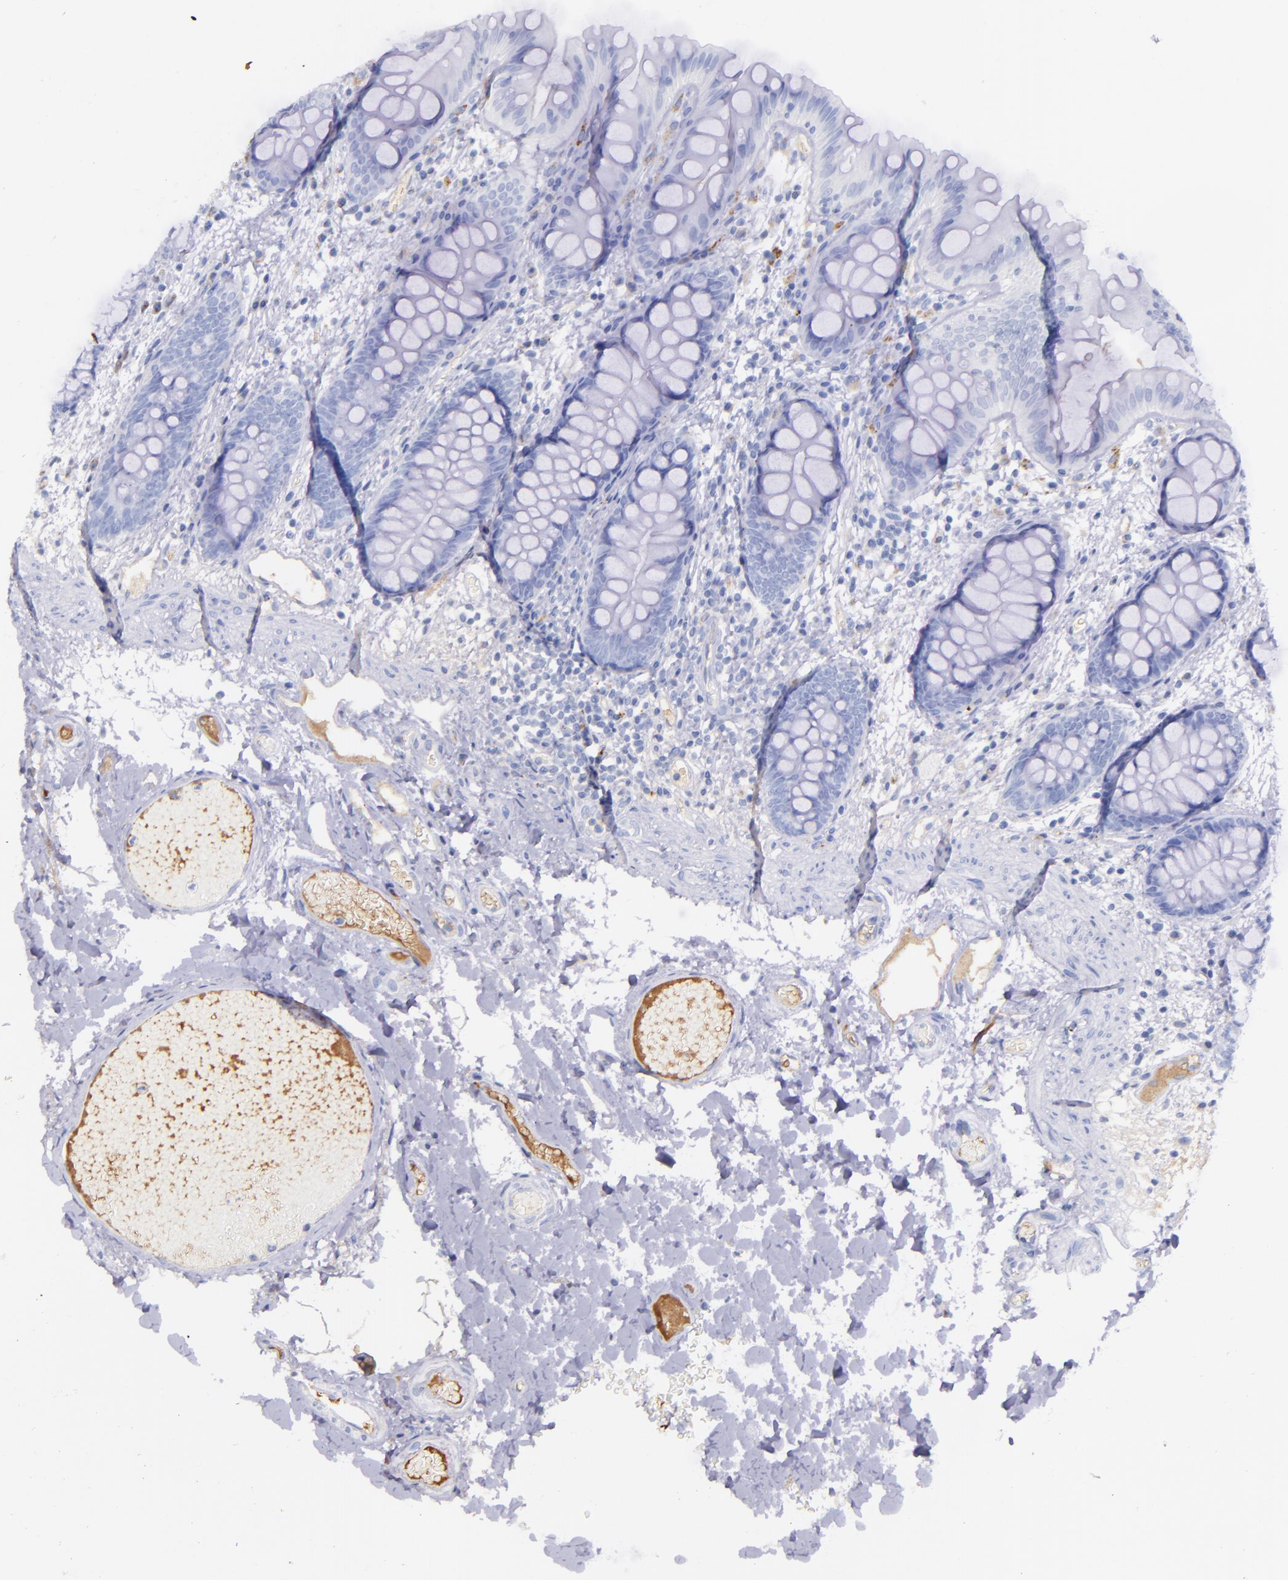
{"staining": {"intensity": "negative", "quantity": "none", "location": "none"}, "tissue": "colon", "cell_type": "Endothelial cells", "image_type": "normal", "snomed": [{"axis": "morphology", "description": "Normal tissue, NOS"}, {"axis": "topography", "description": "Smooth muscle"}, {"axis": "topography", "description": "Colon"}], "caption": "A micrograph of colon stained for a protein shows no brown staining in endothelial cells. The staining is performed using DAB (3,3'-diaminobenzidine) brown chromogen with nuclei counter-stained in using hematoxylin.", "gene": "KNG1", "patient": {"sex": "male", "age": 67}}